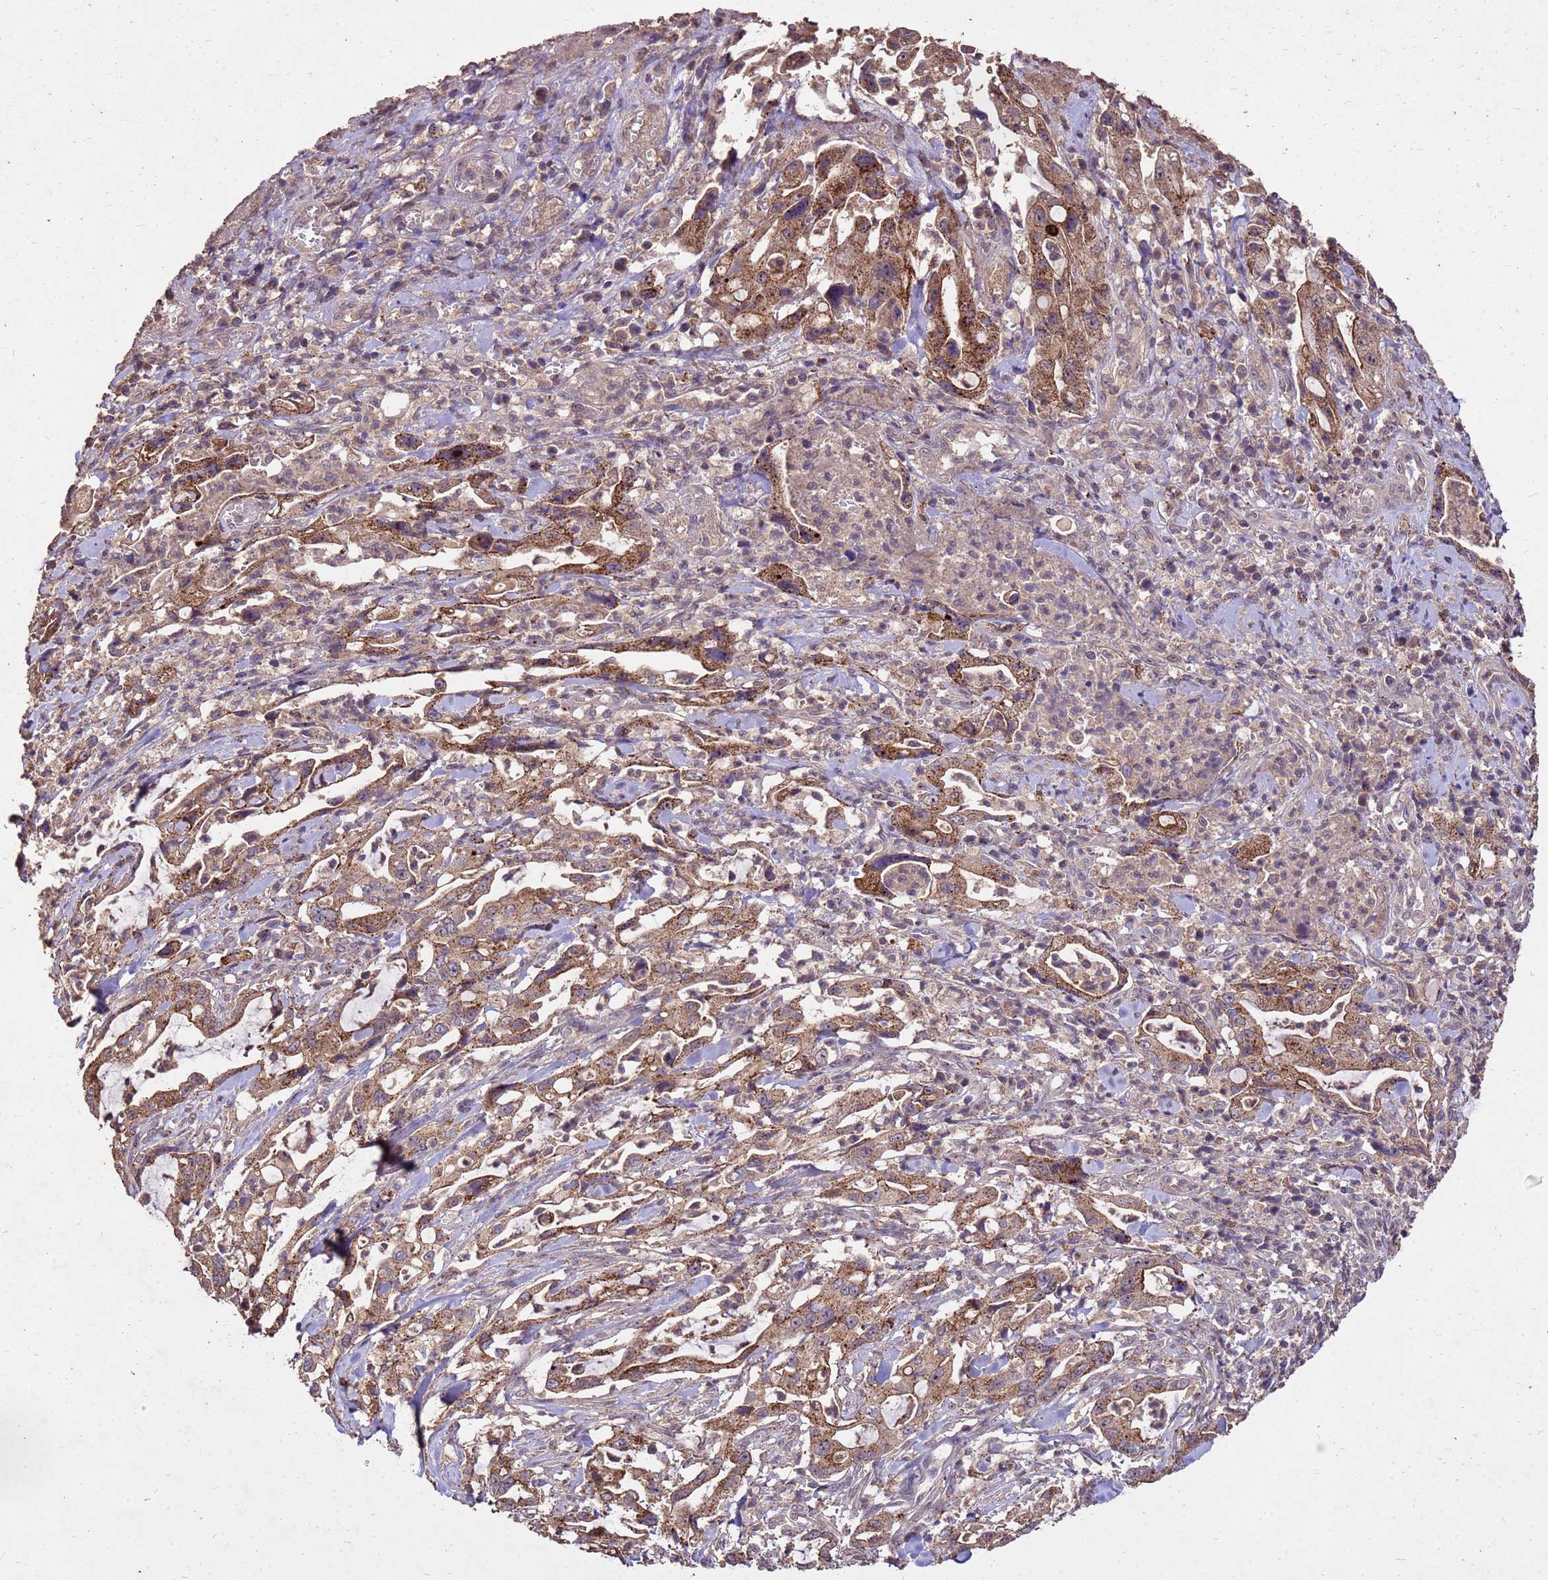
{"staining": {"intensity": "moderate", "quantity": ">75%", "location": "cytoplasmic/membranous"}, "tissue": "pancreatic cancer", "cell_type": "Tumor cells", "image_type": "cancer", "snomed": [{"axis": "morphology", "description": "Adenocarcinoma, NOS"}, {"axis": "topography", "description": "Pancreas"}], "caption": "Pancreatic cancer (adenocarcinoma) stained with DAB (3,3'-diaminobenzidine) immunohistochemistry (IHC) exhibits medium levels of moderate cytoplasmic/membranous staining in about >75% of tumor cells.", "gene": "TOR4A", "patient": {"sex": "female", "age": 61}}